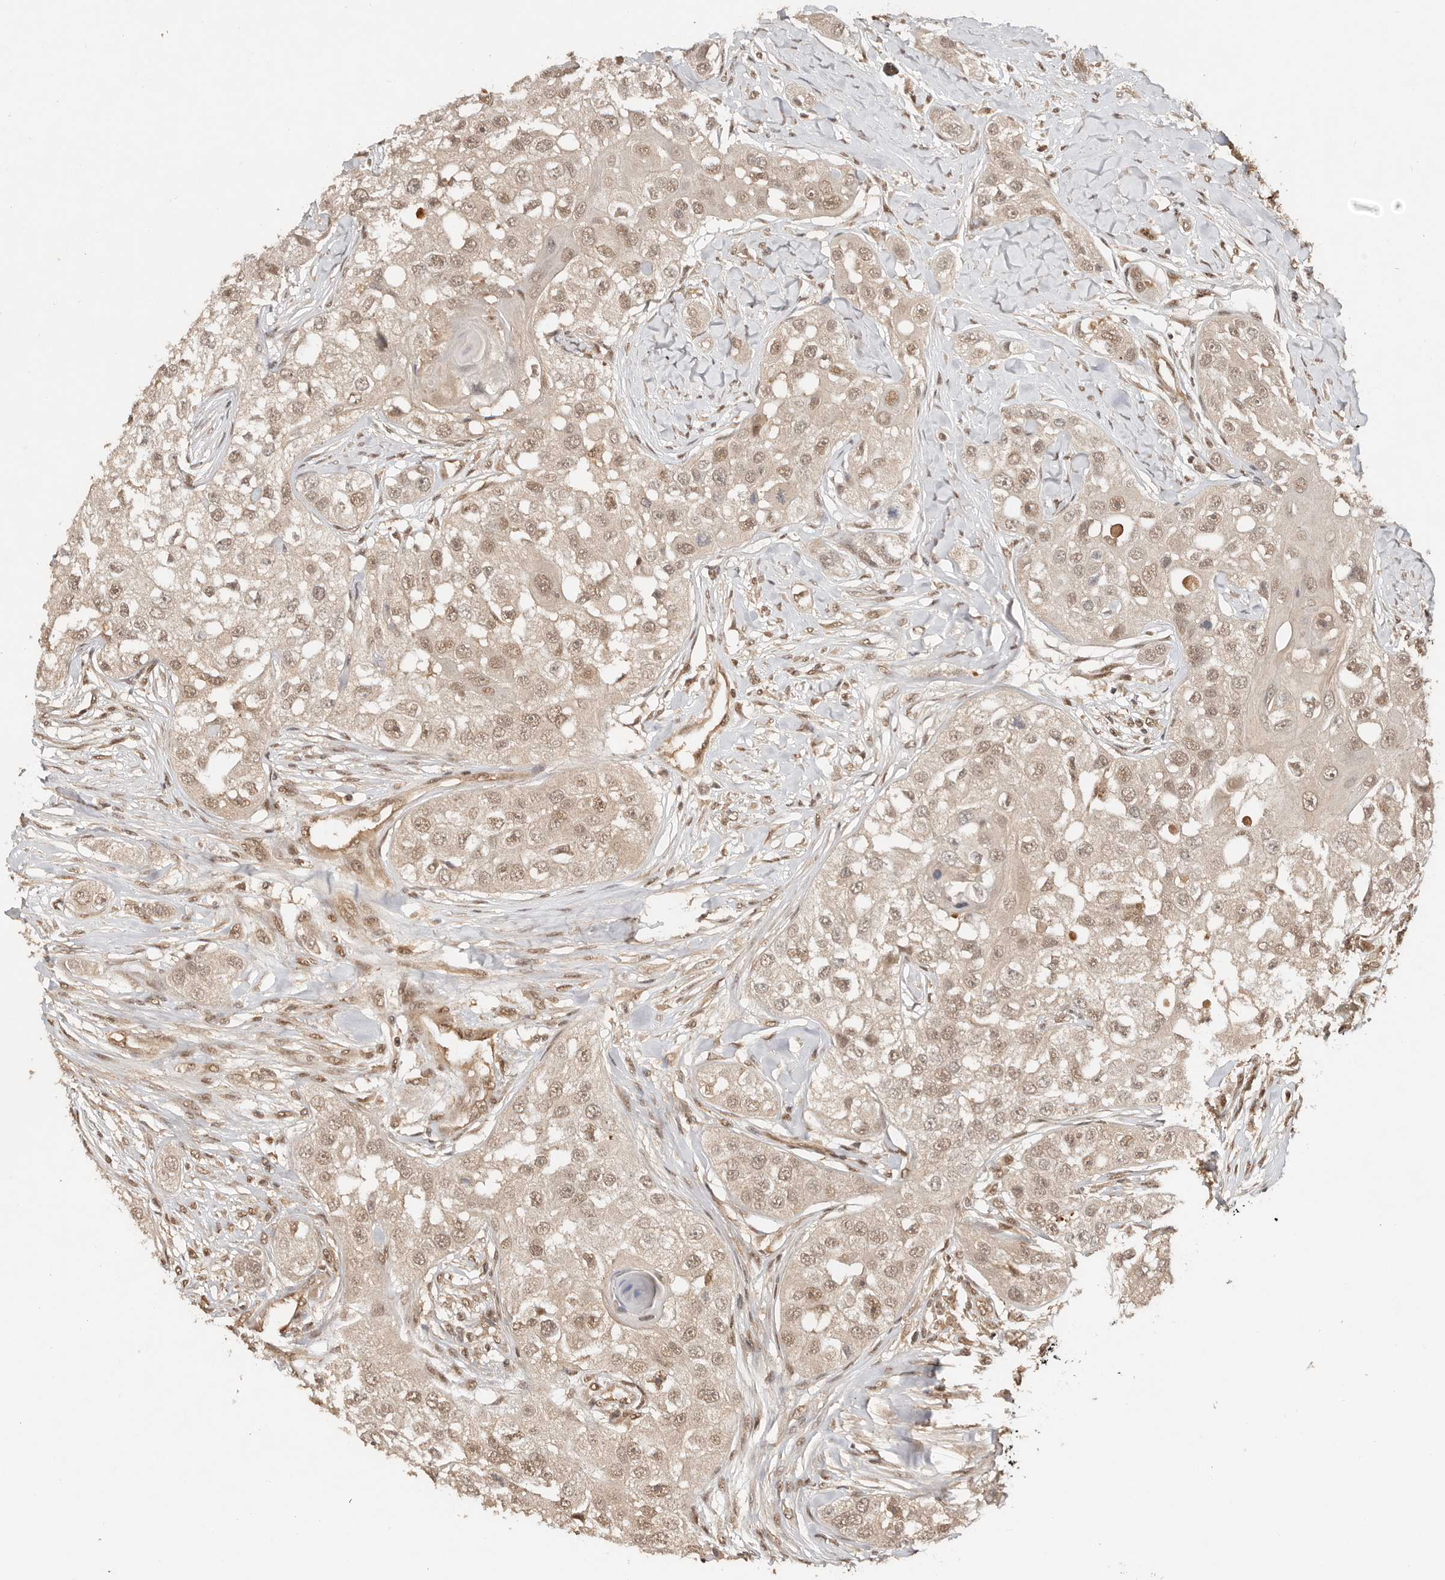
{"staining": {"intensity": "moderate", "quantity": ">75%", "location": "nuclear"}, "tissue": "head and neck cancer", "cell_type": "Tumor cells", "image_type": "cancer", "snomed": [{"axis": "morphology", "description": "Normal tissue, NOS"}, {"axis": "morphology", "description": "Squamous cell carcinoma, NOS"}, {"axis": "topography", "description": "Skeletal muscle"}, {"axis": "topography", "description": "Head-Neck"}], "caption": "IHC of human head and neck cancer displays medium levels of moderate nuclear expression in about >75% of tumor cells. (IHC, brightfield microscopy, high magnification).", "gene": "PSMA5", "patient": {"sex": "male", "age": 51}}